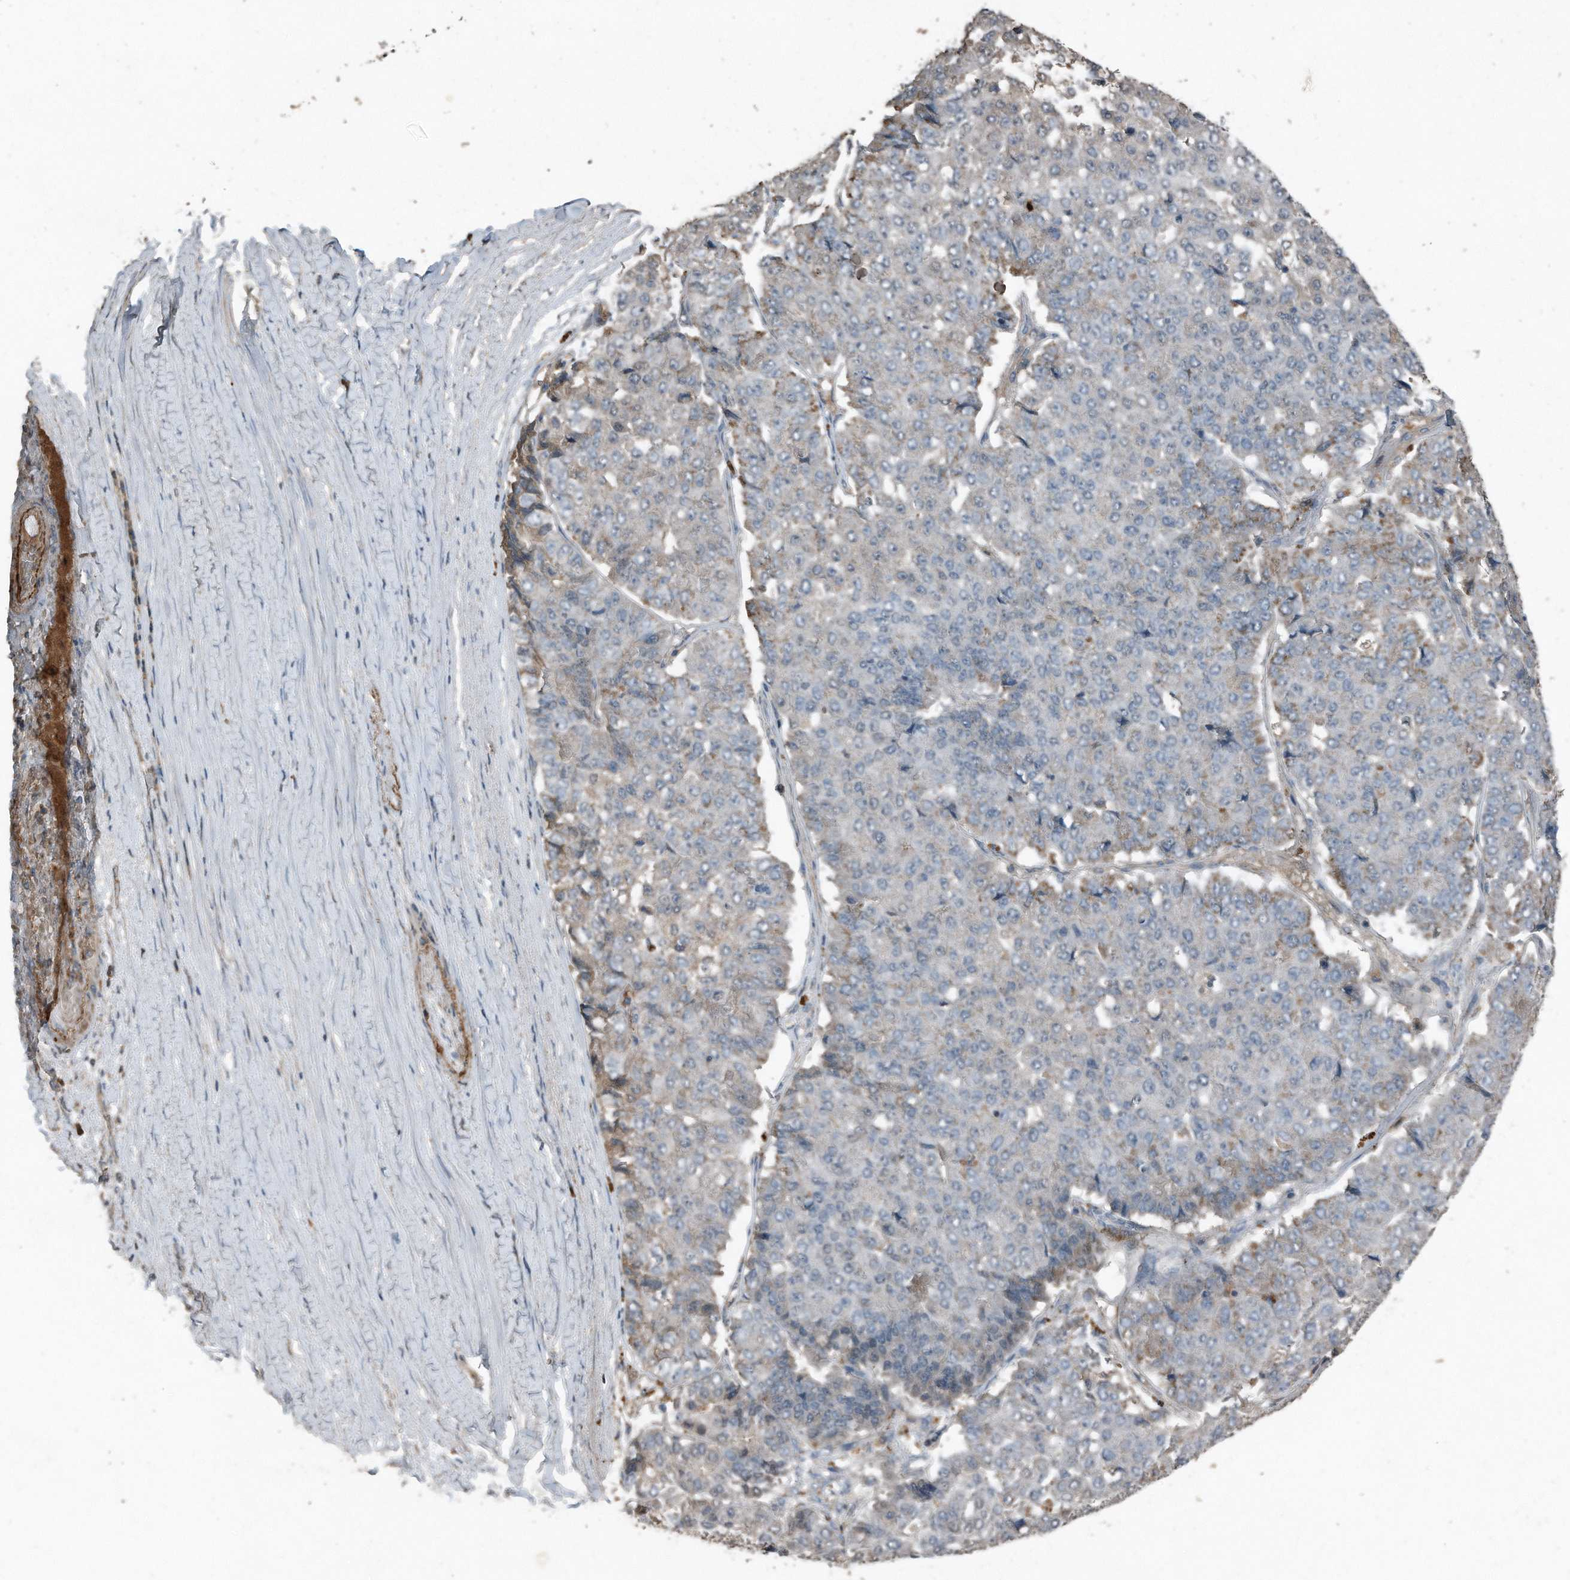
{"staining": {"intensity": "moderate", "quantity": "<25%", "location": "cytoplasmic/membranous"}, "tissue": "pancreatic cancer", "cell_type": "Tumor cells", "image_type": "cancer", "snomed": [{"axis": "morphology", "description": "Adenocarcinoma, NOS"}, {"axis": "topography", "description": "Pancreas"}], "caption": "IHC image of neoplastic tissue: pancreatic cancer (adenocarcinoma) stained using immunohistochemistry demonstrates low levels of moderate protein expression localized specifically in the cytoplasmic/membranous of tumor cells, appearing as a cytoplasmic/membranous brown color.", "gene": "C9", "patient": {"sex": "male", "age": 50}}